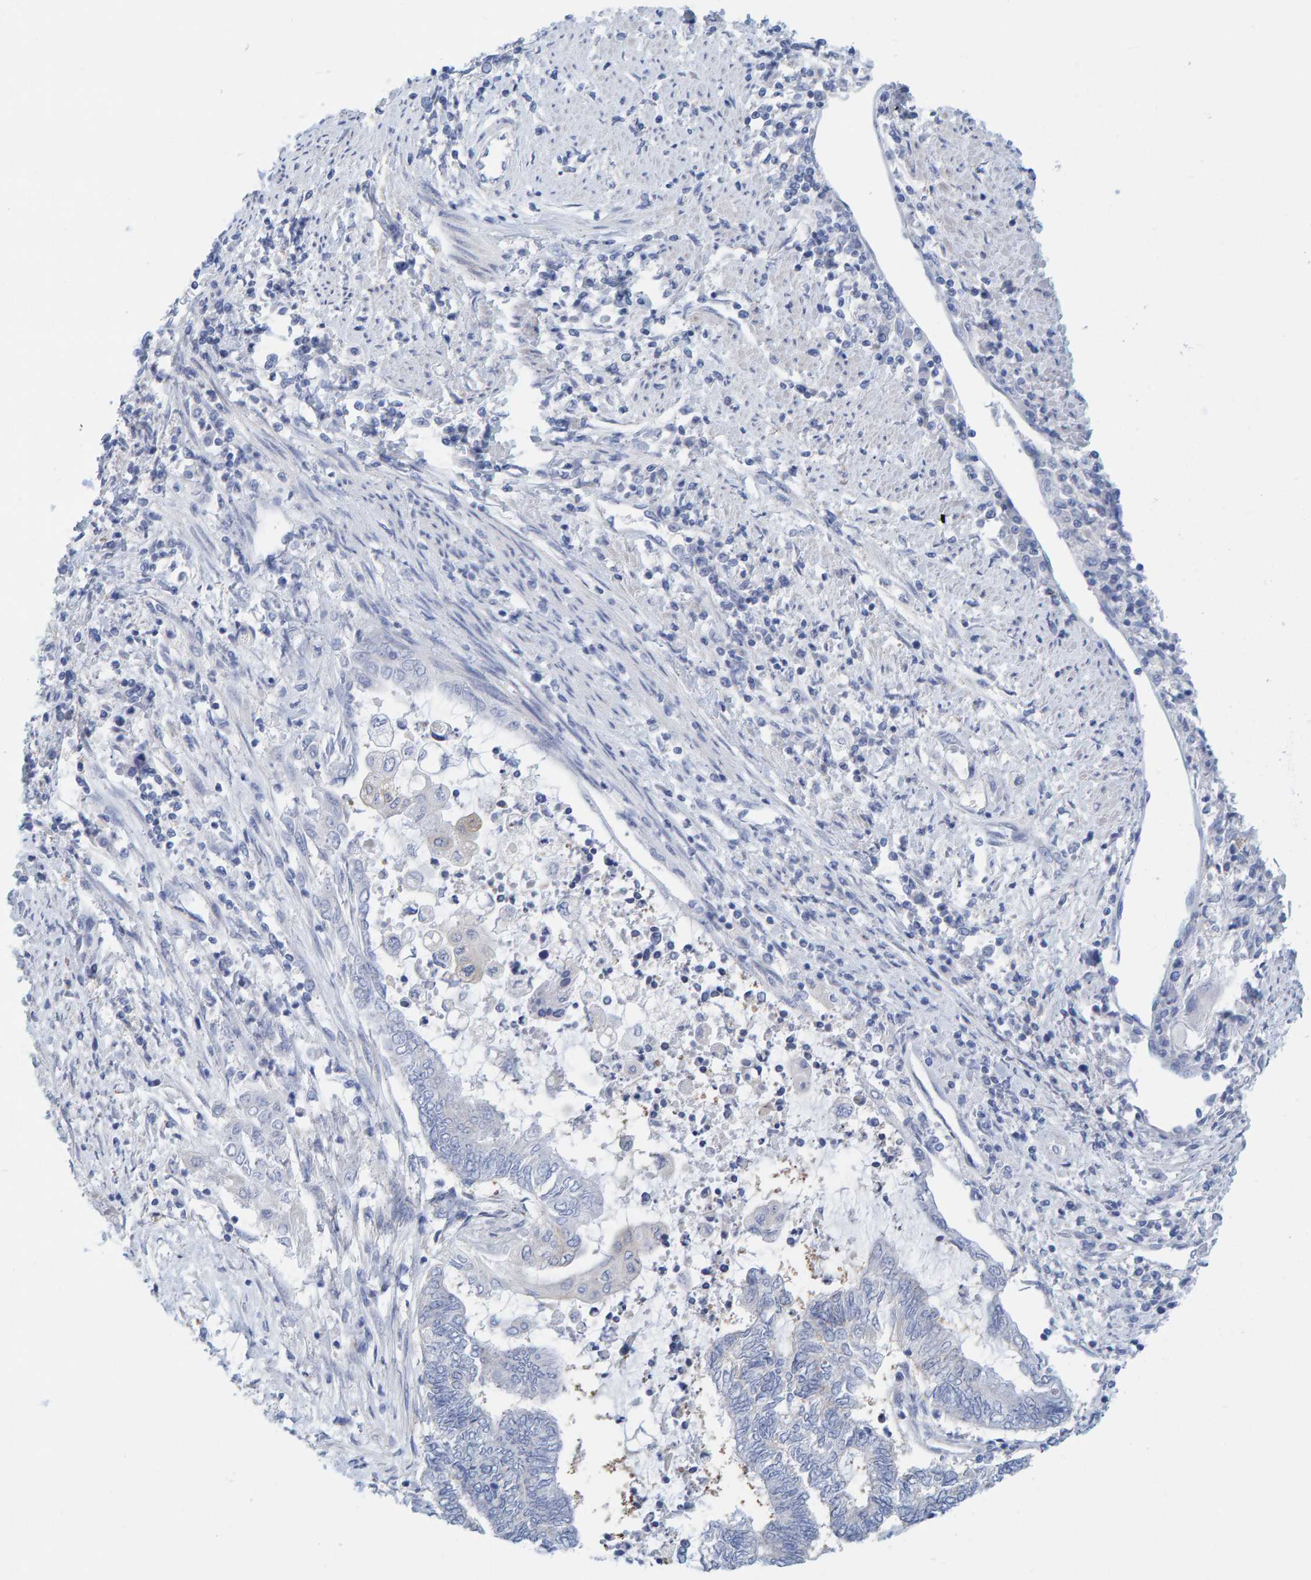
{"staining": {"intensity": "negative", "quantity": "none", "location": "none"}, "tissue": "endometrial cancer", "cell_type": "Tumor cells", "image_type": "cancer", "snomed": [{"axis": "morphology", "description": "Adenocarcinoma, NOS"}, {"axis": "topography", "description": "Uterus"}, {"axis": "topography", "description": "Endometrium"}], "caption": "Immunohistochemistry micrograph of neoplastic tissue: human endometrial adenocarcinoma stained with DAB (3,3'-diaminobenzidine) displays no significant protein staining in tumor cells.", "gene": "KLHL11", "patient": {"sex": "female", "age": 70}}